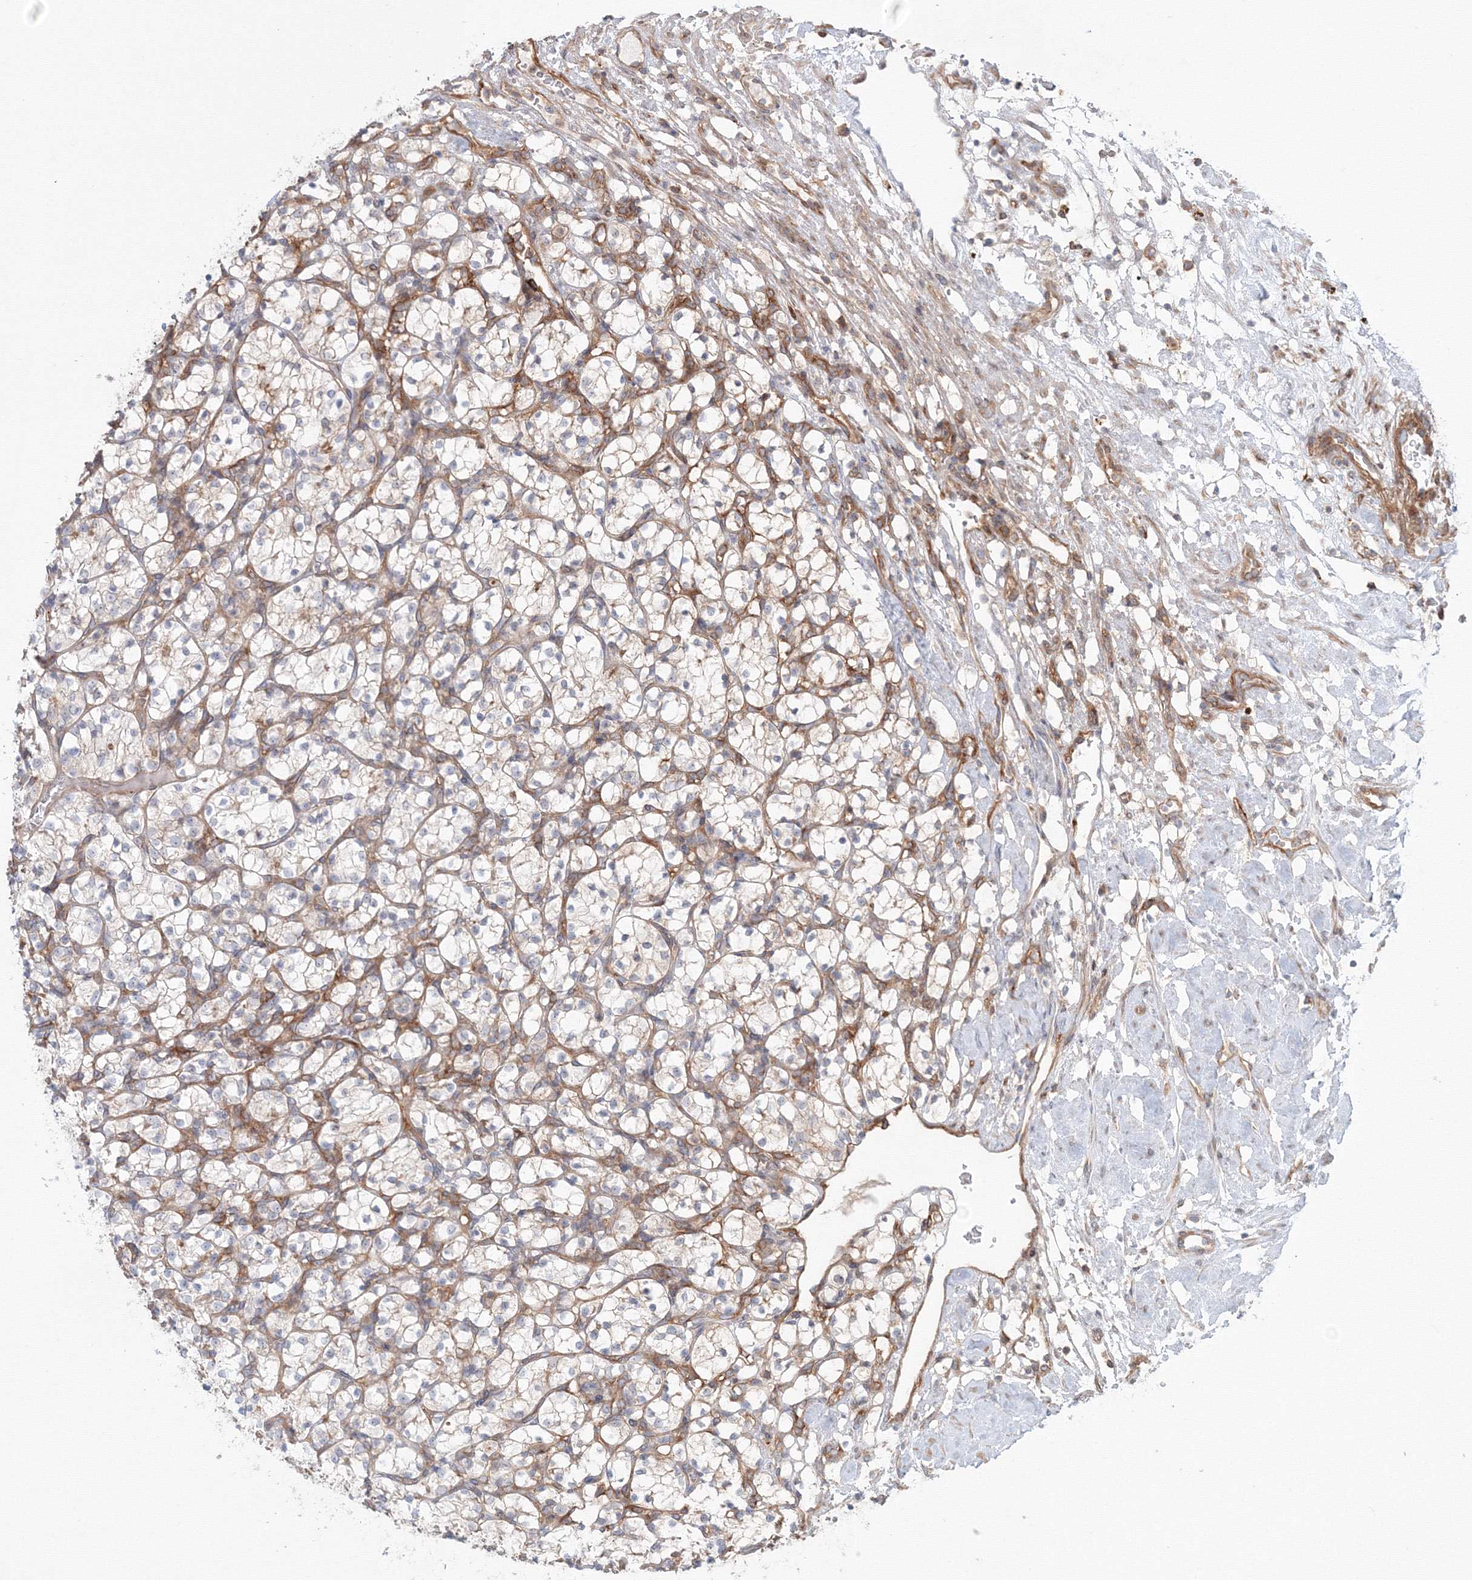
{"staining": {"intensity": "negative", "quantity": "none", "location": "none"}, "tissue": "renal cancer", "cell_type": "Tumor cells", "image_type": "cancer", "snomed": [{"axis": "morphology", "description": "Adenocarcinoma, NOS"}, {"axis": "topography", "description": "Kidney"}], "caption": "Tumor cells show no significant expression in renal cancer.", "gene": "SH3PXD2A", "patient": {"sex": "female", "age": 69}}